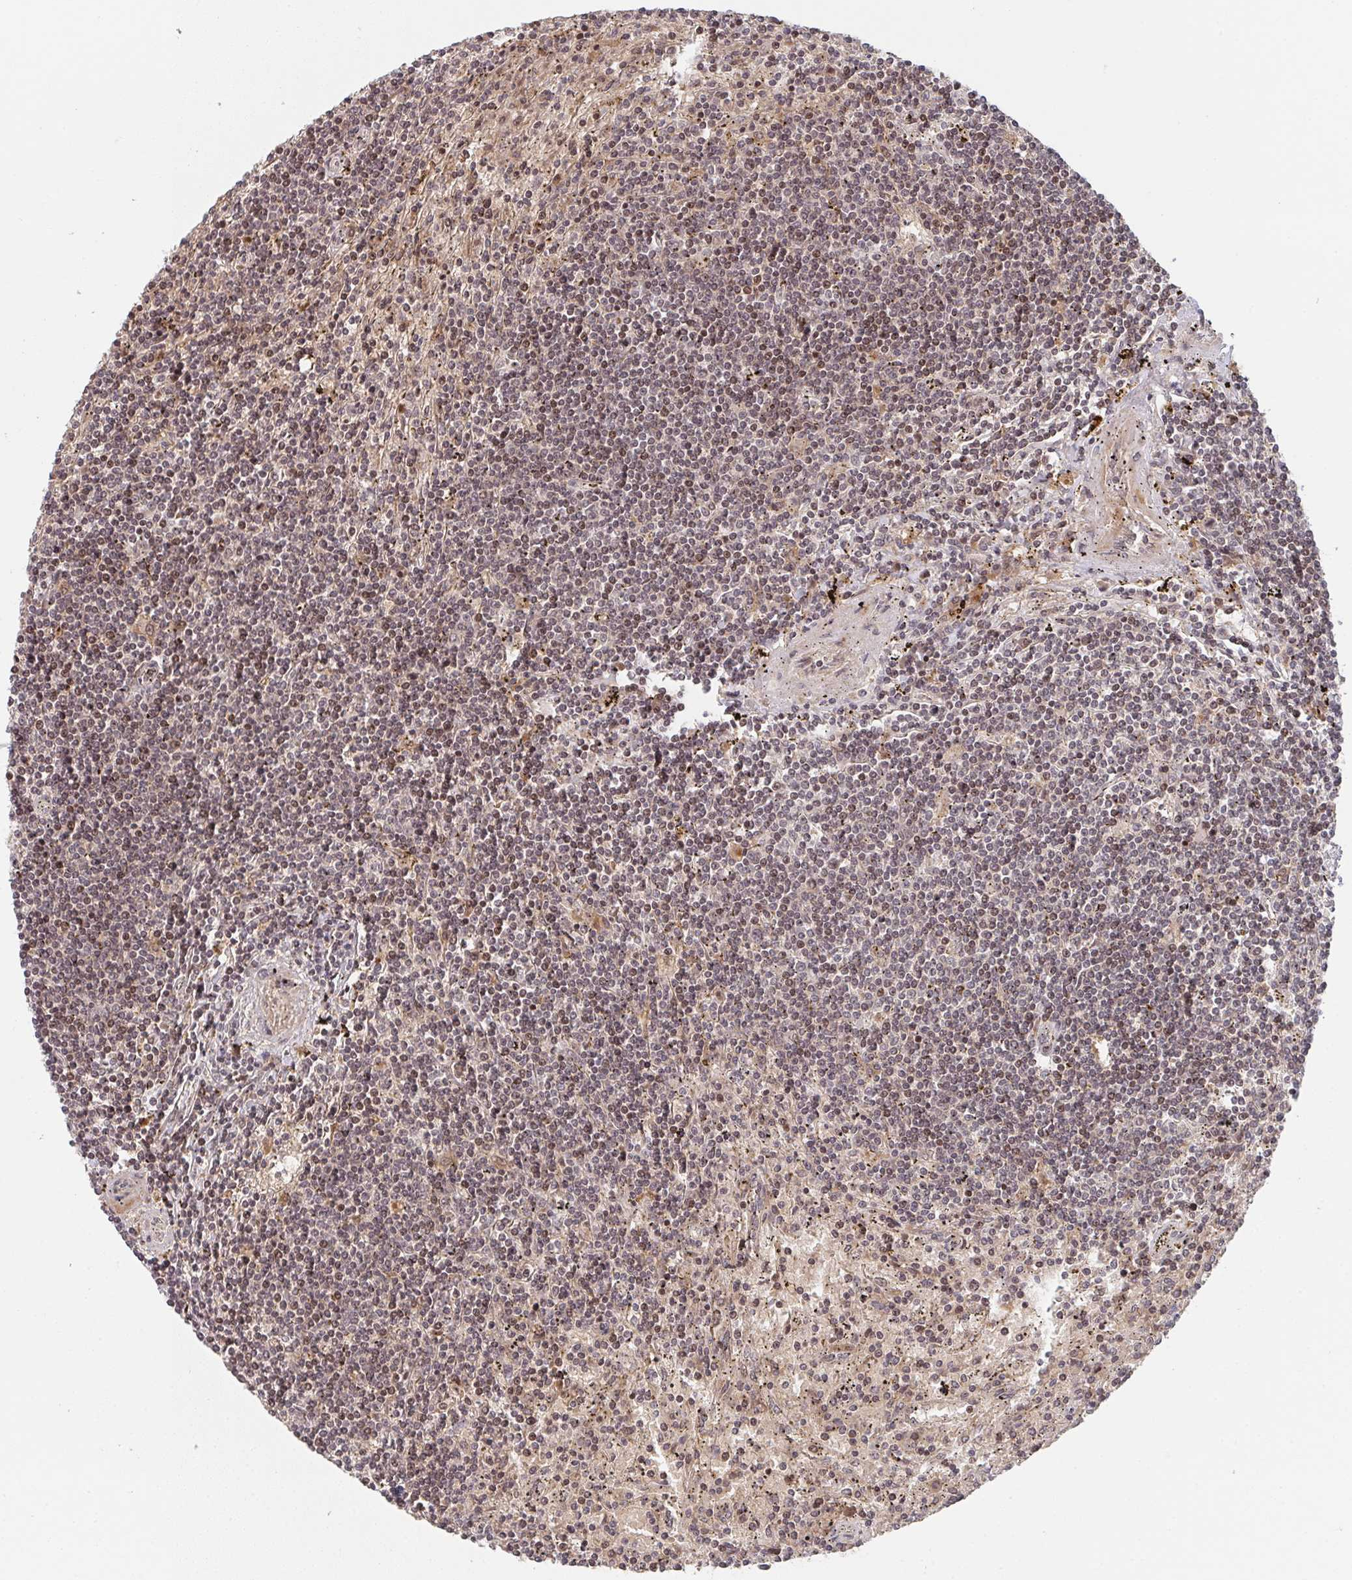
{"staining": {"intensity": "moderate", "quantity": "25%-75%", "location": "nuclear"}, "tissue": "lymphoma", "cell_type": "Tumor cells", "image_type": "cancer", "snomed": [{"axis": "morphology", "description": "Malignant lymphoma, non-Hodgkin's type, Low grade"}, {"axis": "topography", "description": "Spleen"}], "caption": "IHC image of human lymphoma stained for a protein (brown), which demonstrates medium levels of moderate nuclear expression in approximately 25%-75% of tumor cells.", "gene": "DCST1", "patient": {"sex": "male", "age": 76}}